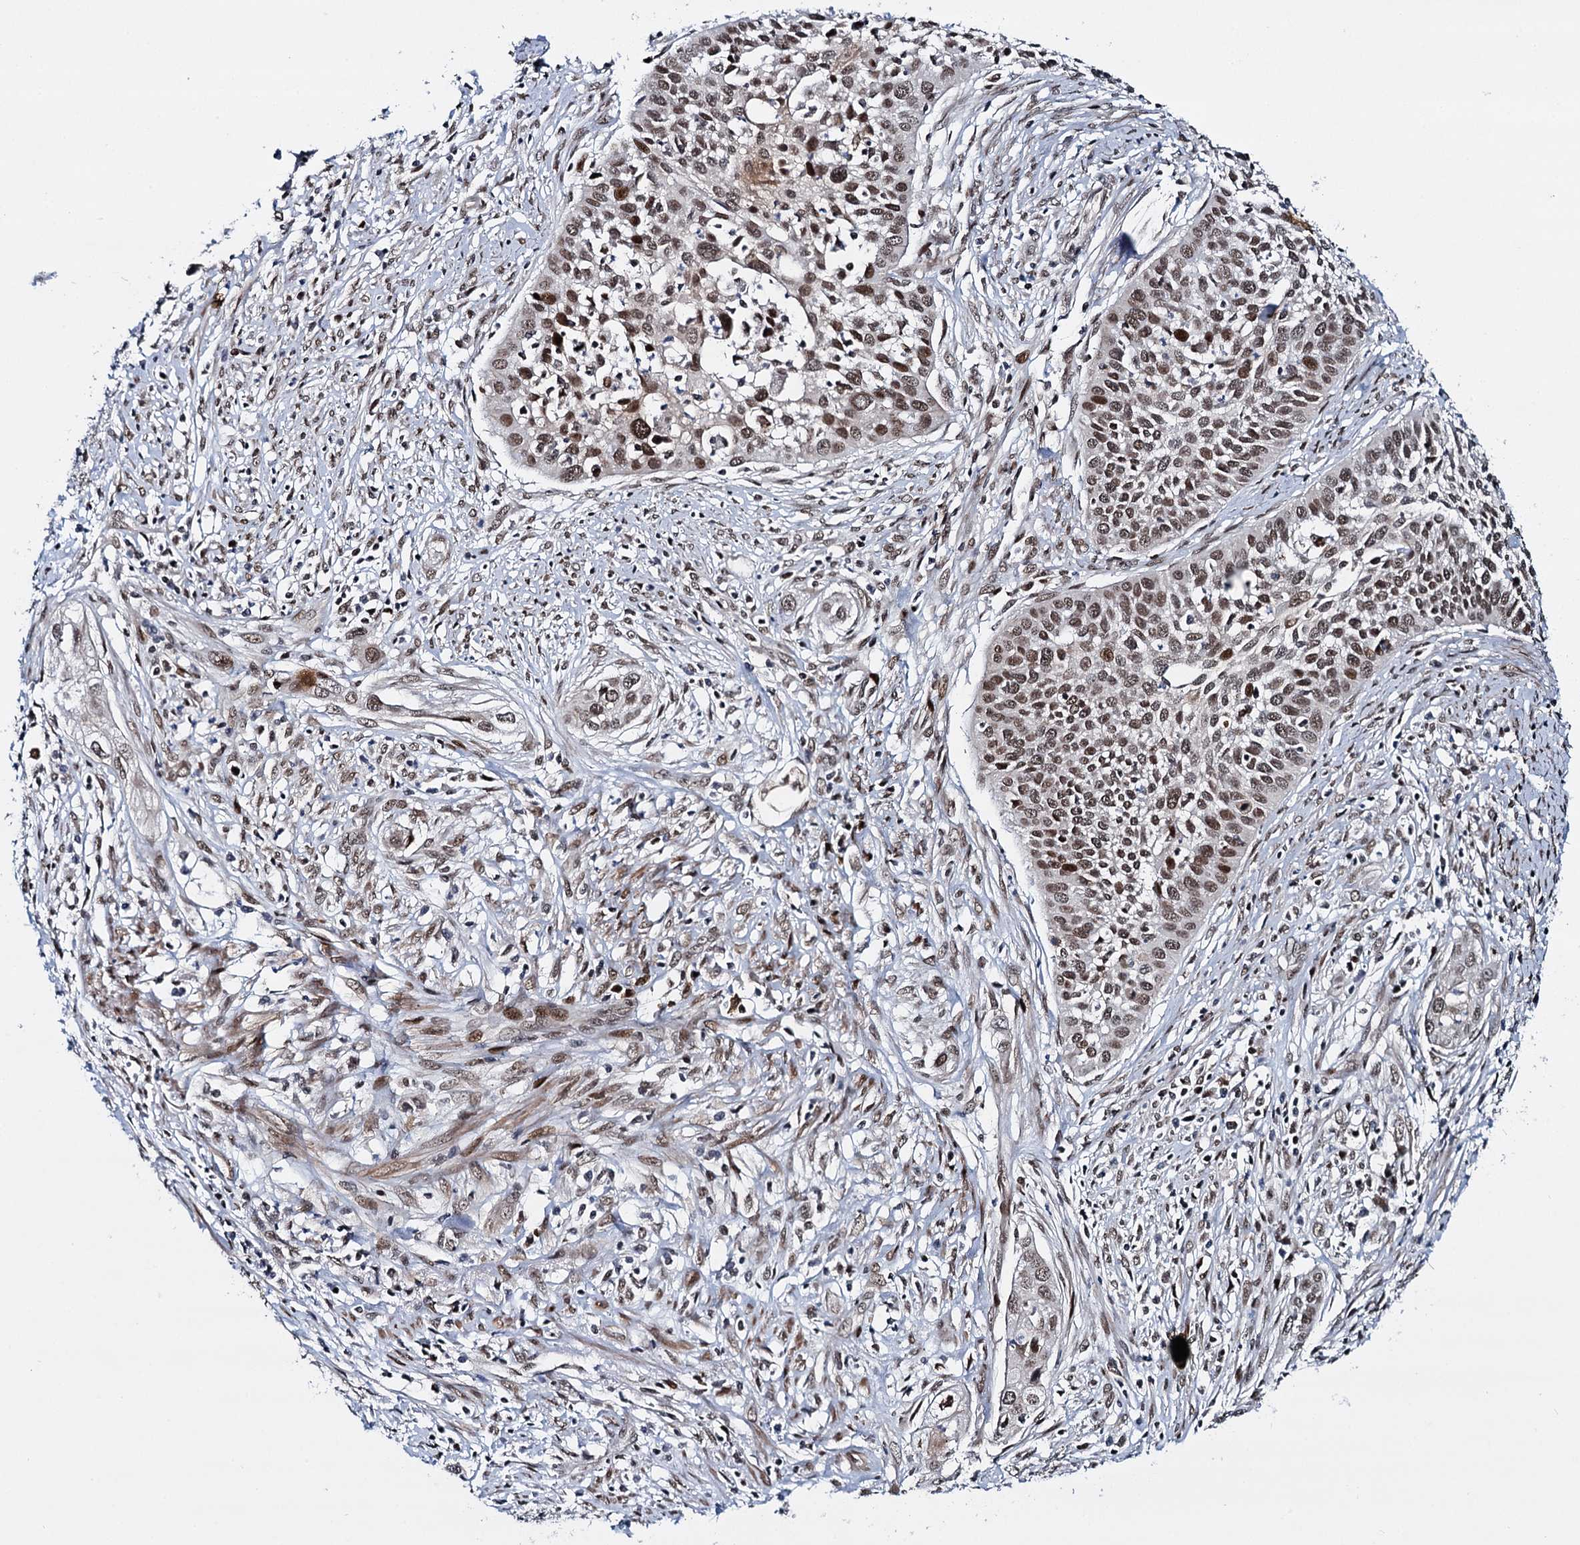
{"staining": {"intensity": "moderate", "quantity": ">75%", "location": "nuclear"}, "tissue": "cervical cancer", "cell_type": "Tumor cells", "image_type": "cancer", "snomed": [{"axis": "morphology", "description": "Squamous cell carcinoma, NOS"}, {"axis": "topography", "description": "Cervix"}], "caption": "A brown stain labels moderate nuclear staining of a protein in cervical cancer tumor cells.", "gene": "RUFY2", "patient": {"sex": "female", "age": 34}}